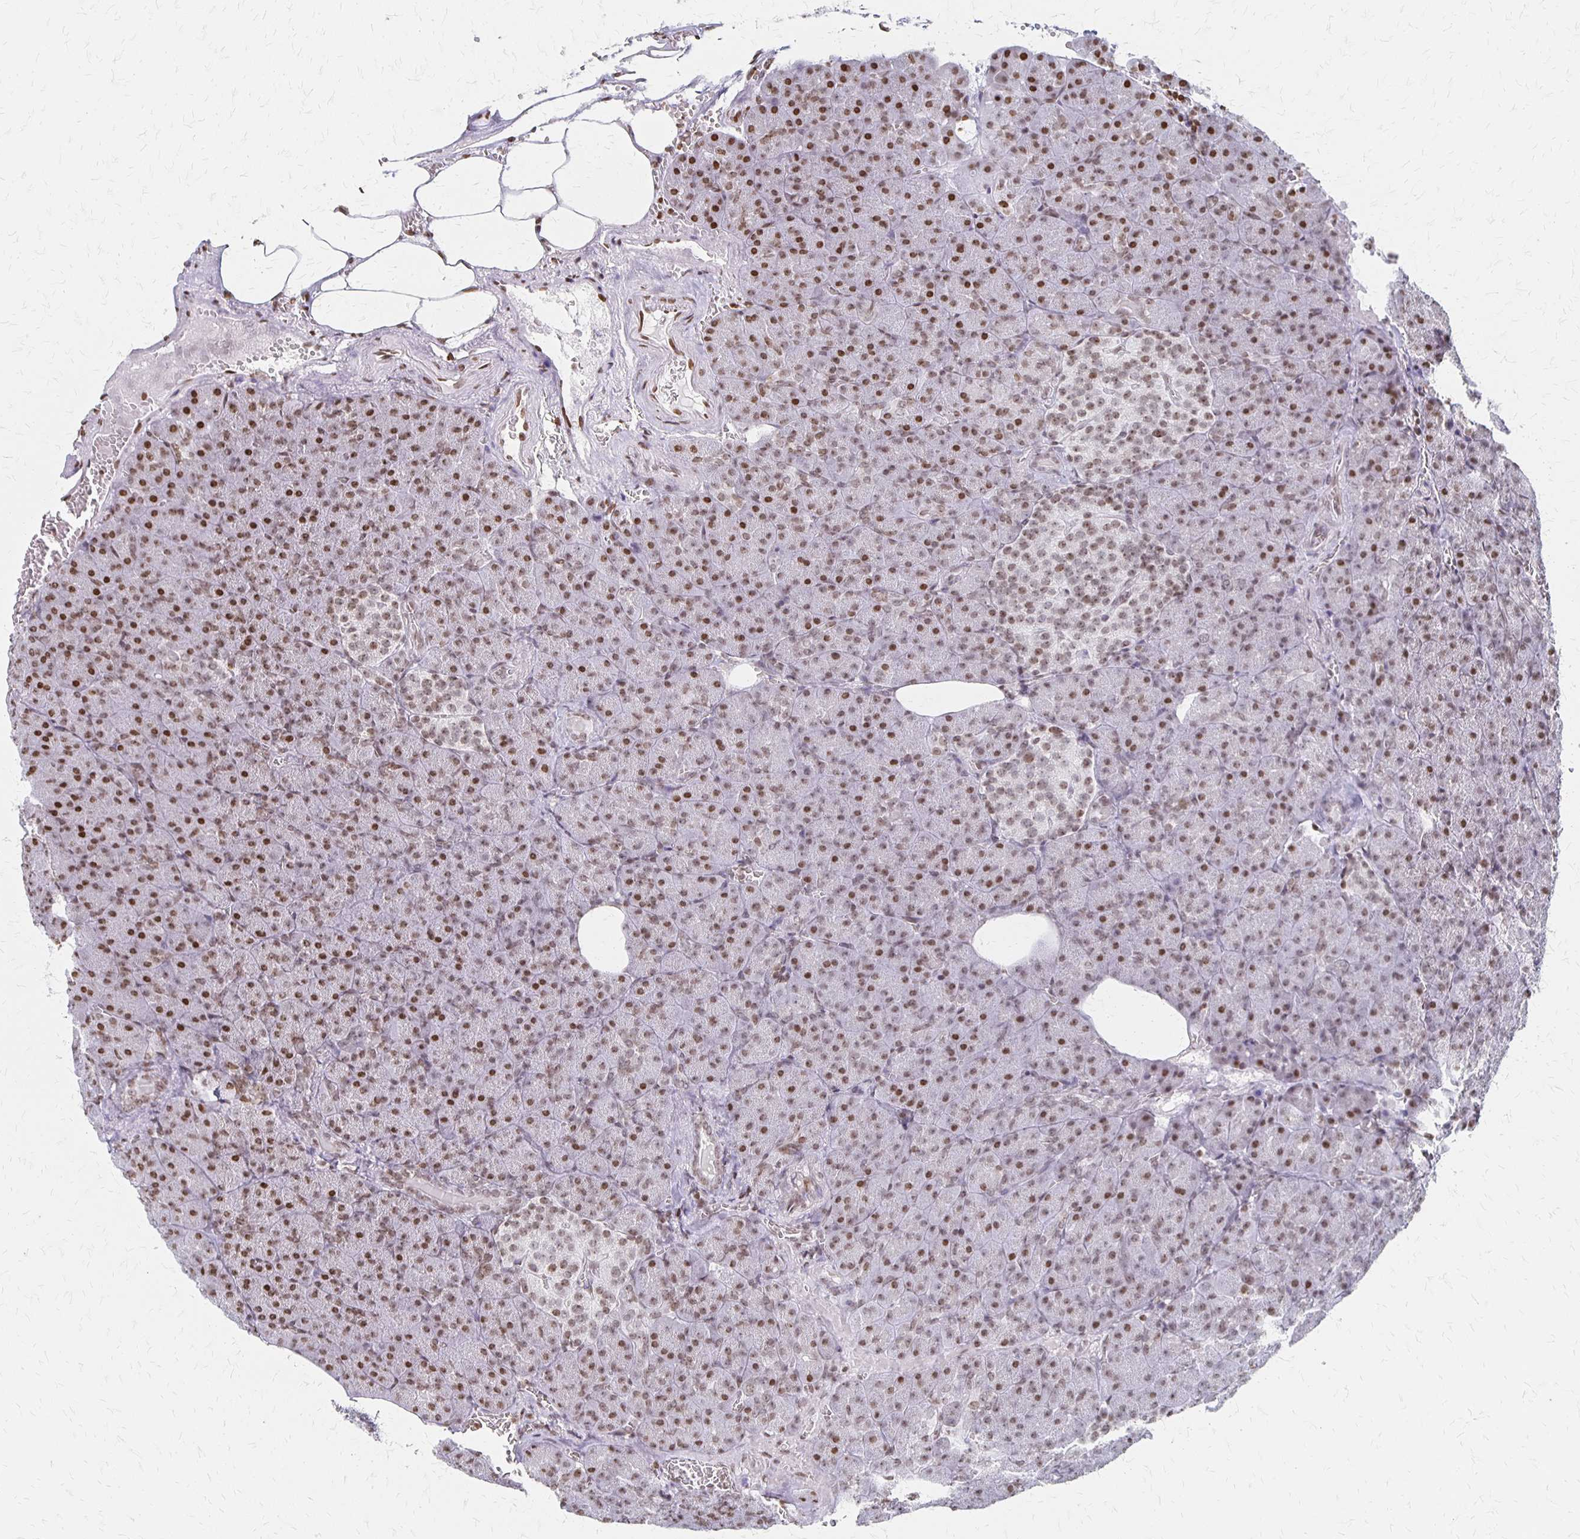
{"staining": {"intensity": "moderate", "quantity": ">75%", "location": "nuclear"}, "tissue": "pancreas", "cell_type": "Exocrine glandular cells", "image_type": "normal", "snomed": [{"axis": "morphology", "description": "Normal tissue, NOS"}, {"axis": "topography", "description": "Pancreas"}], "caption": "The photomicrograph exhibits a brown stain indicating the presence of a protein in the nuclear of exocrine glandular cells in pancreas.", "gene": "ZNF280C", "patient": {"sex": "female", "age": 74}}